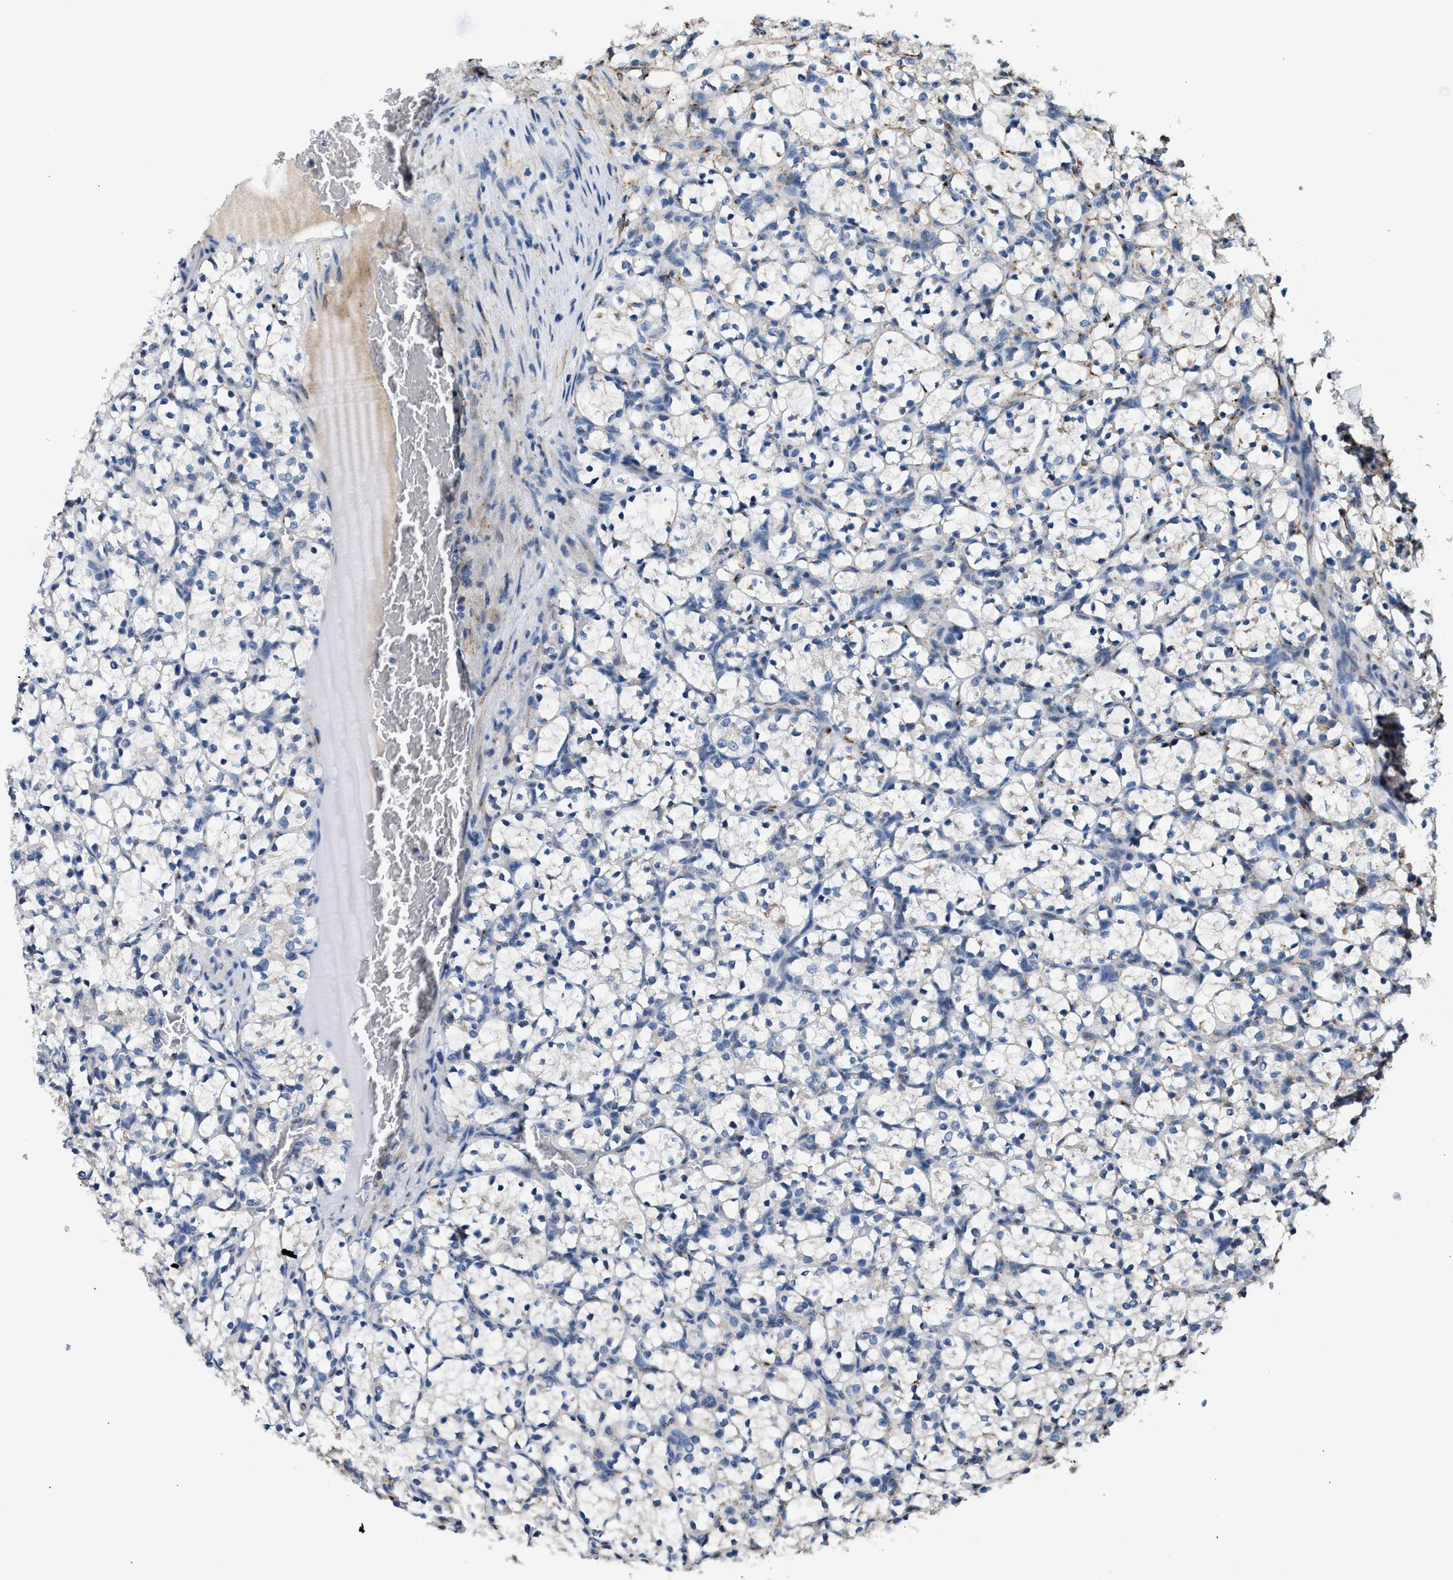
{"staining": {"intensity": "negative", "quantity": "none", "location": "none"}, "tissue": "renal cancer", "cell_type": "Tumor cells", "image_type": "cancer", "snomed": [{"axis": "morphology", "description": "Adenocarcinoma, NOS"}, {"axis": "topography", "description": "Kidney"}], "caption": "DAB immunohistochemical staining of renal cancer shows no significant staining in tumor cells. Nuclei are stained in blue.", "gene": "LRP1", "patient": {"sex": "female", "age": 69}}